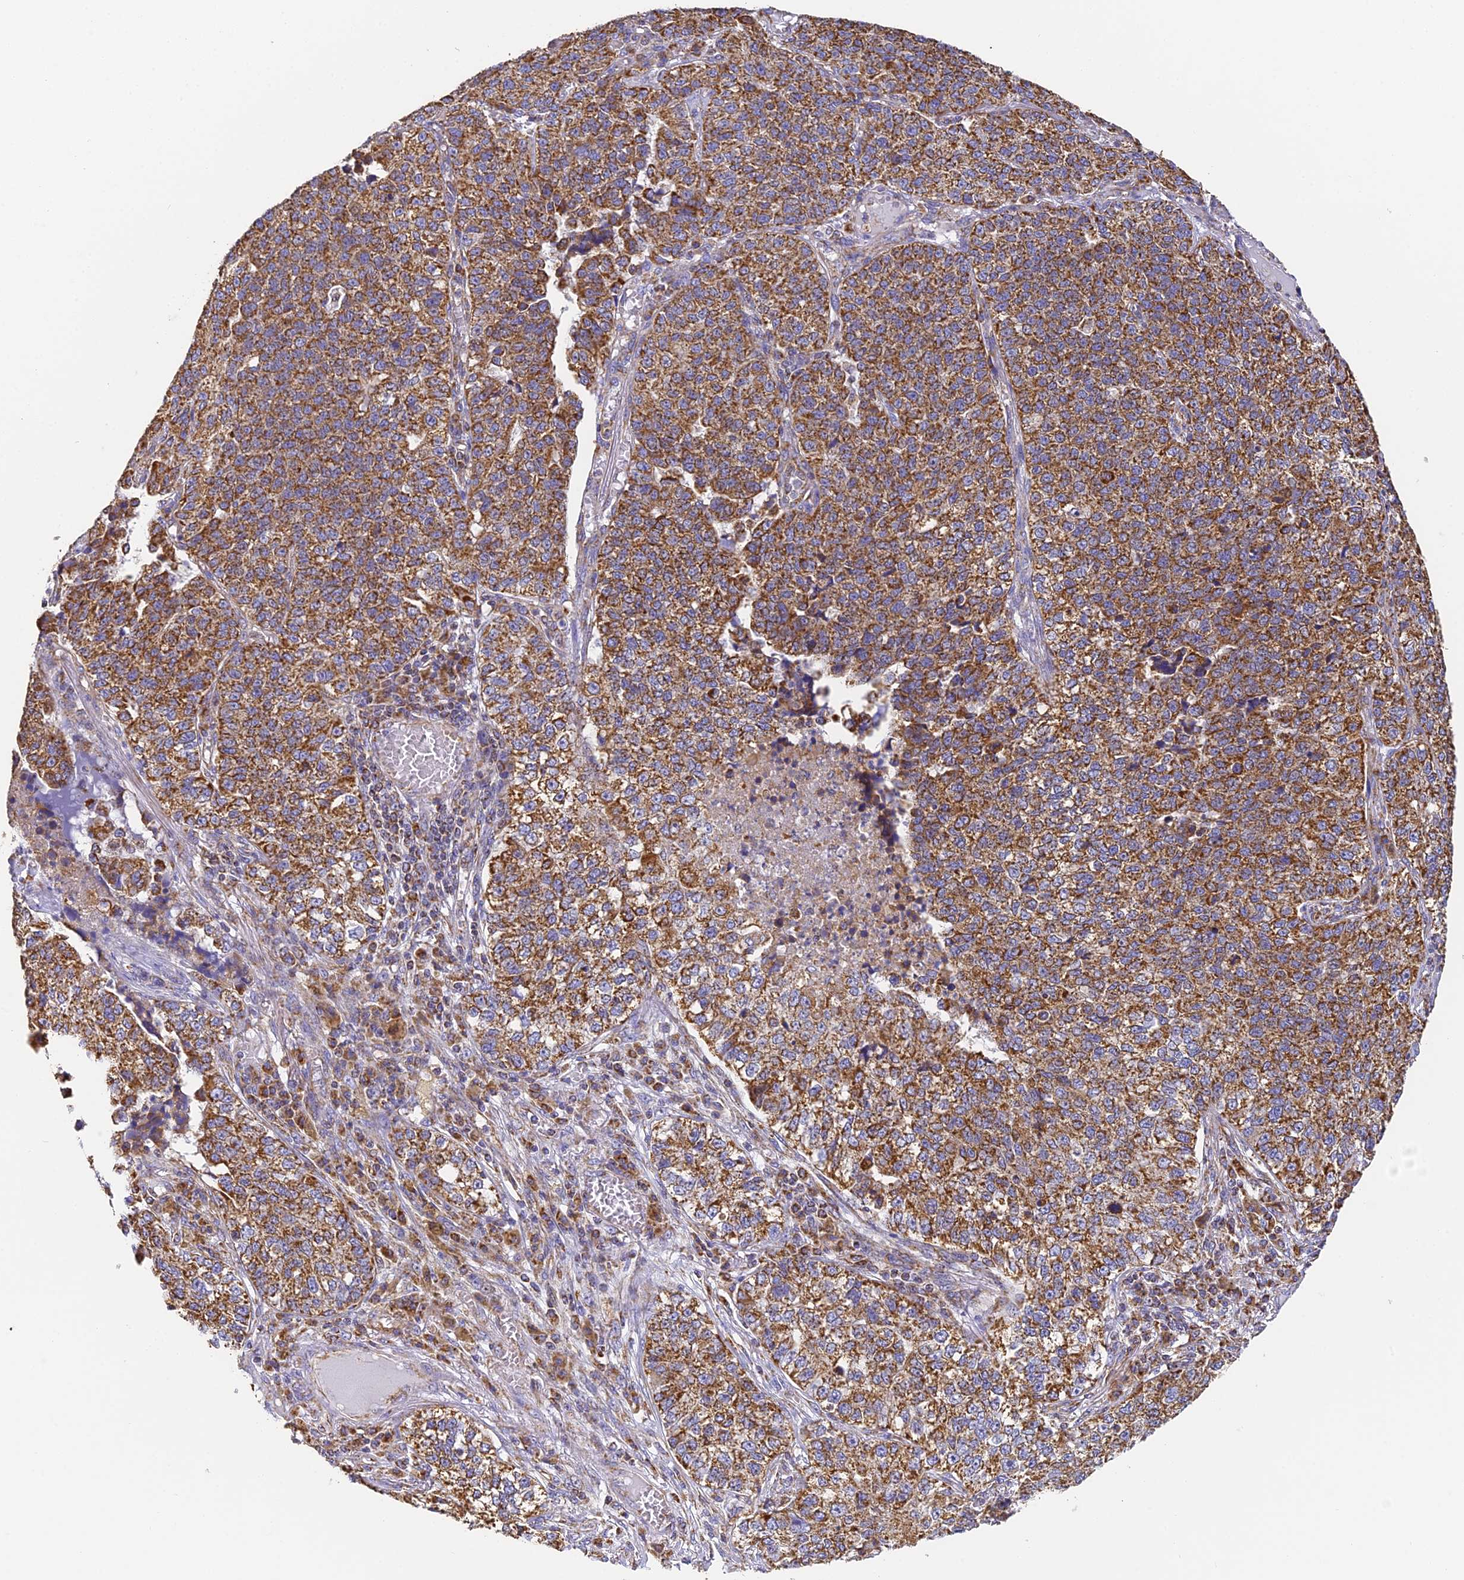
{"staining": {"intensity": "strong", "quantity": ">75%", "location": "cytoplasmic/membranous"}, "tissue": "lung cancer", "cell_type": "Tumor cells", "image_type": "cancer", "snomed": [{"axis": "morphology", "description": "Adenocarcinoma, NOS"}, {"axis": "topography", "description": "Lung"}], "caption": "This image reveals IHC staining of human lung cancer (adenocarcinoma), with high strong cytoplasmic/membranous expression in approximately >75% of tumor cells.", "gene": "COX6C", "patient": {"sex": "male", "age": 49}}